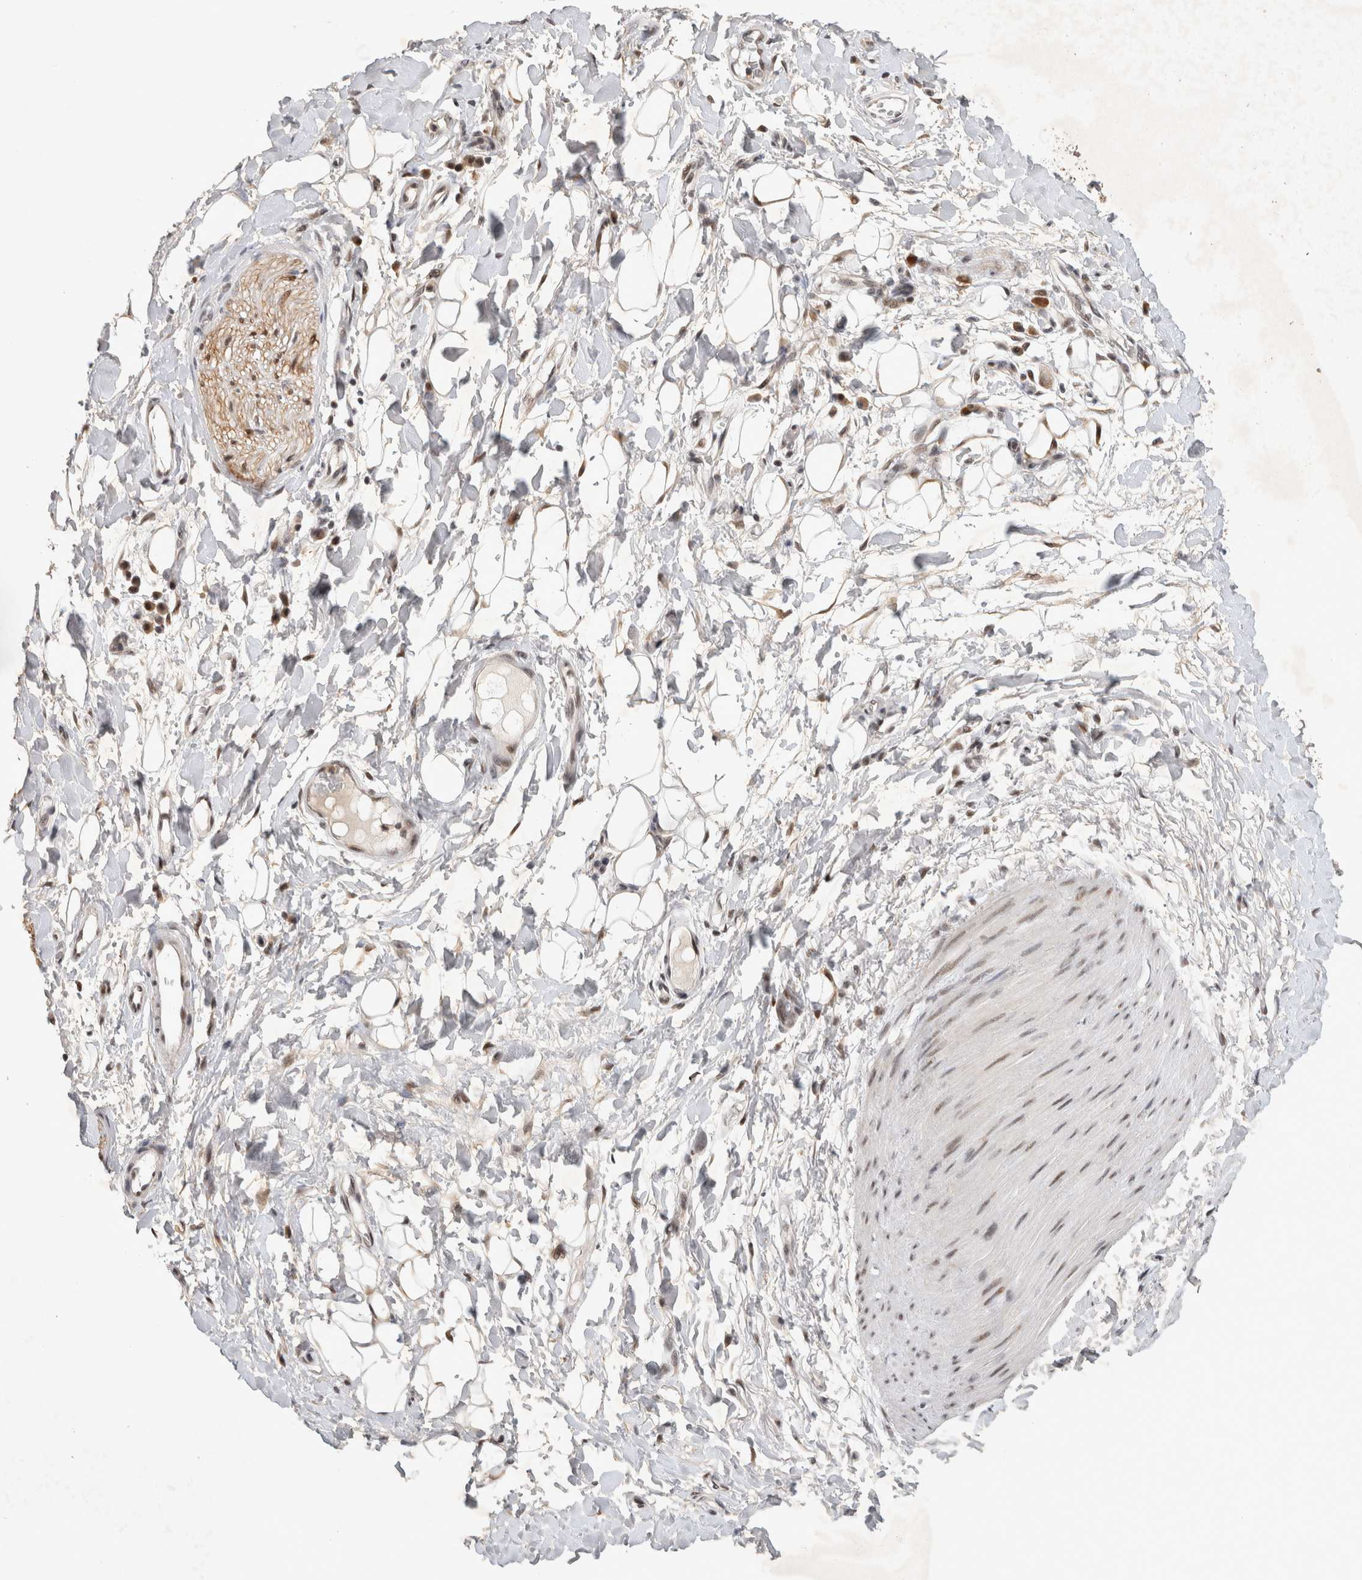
{"staining": {"intensity": "moderate", "quantity": "25%-75%", "location": "nuclear"}, "tissue": "adipose tissue", "cell_type": "Adipocytes", "image_type": "normal", "snomed": [{"axis": "morphology", "description": "Normal tissue, NOS"}, {"axis": "morphology", "description": "Adenocarcinoma, NOS"}, {"axis": "topography", "description": "Esophagus"}], "caption": "Human adipose tissue stained for a protein (brown) exhibits moderate nuclear positive positivity in approximately 25%-75% of adipocytes.", "gene": "HESX1", "patient": {"sex": "male", "age": 62}}